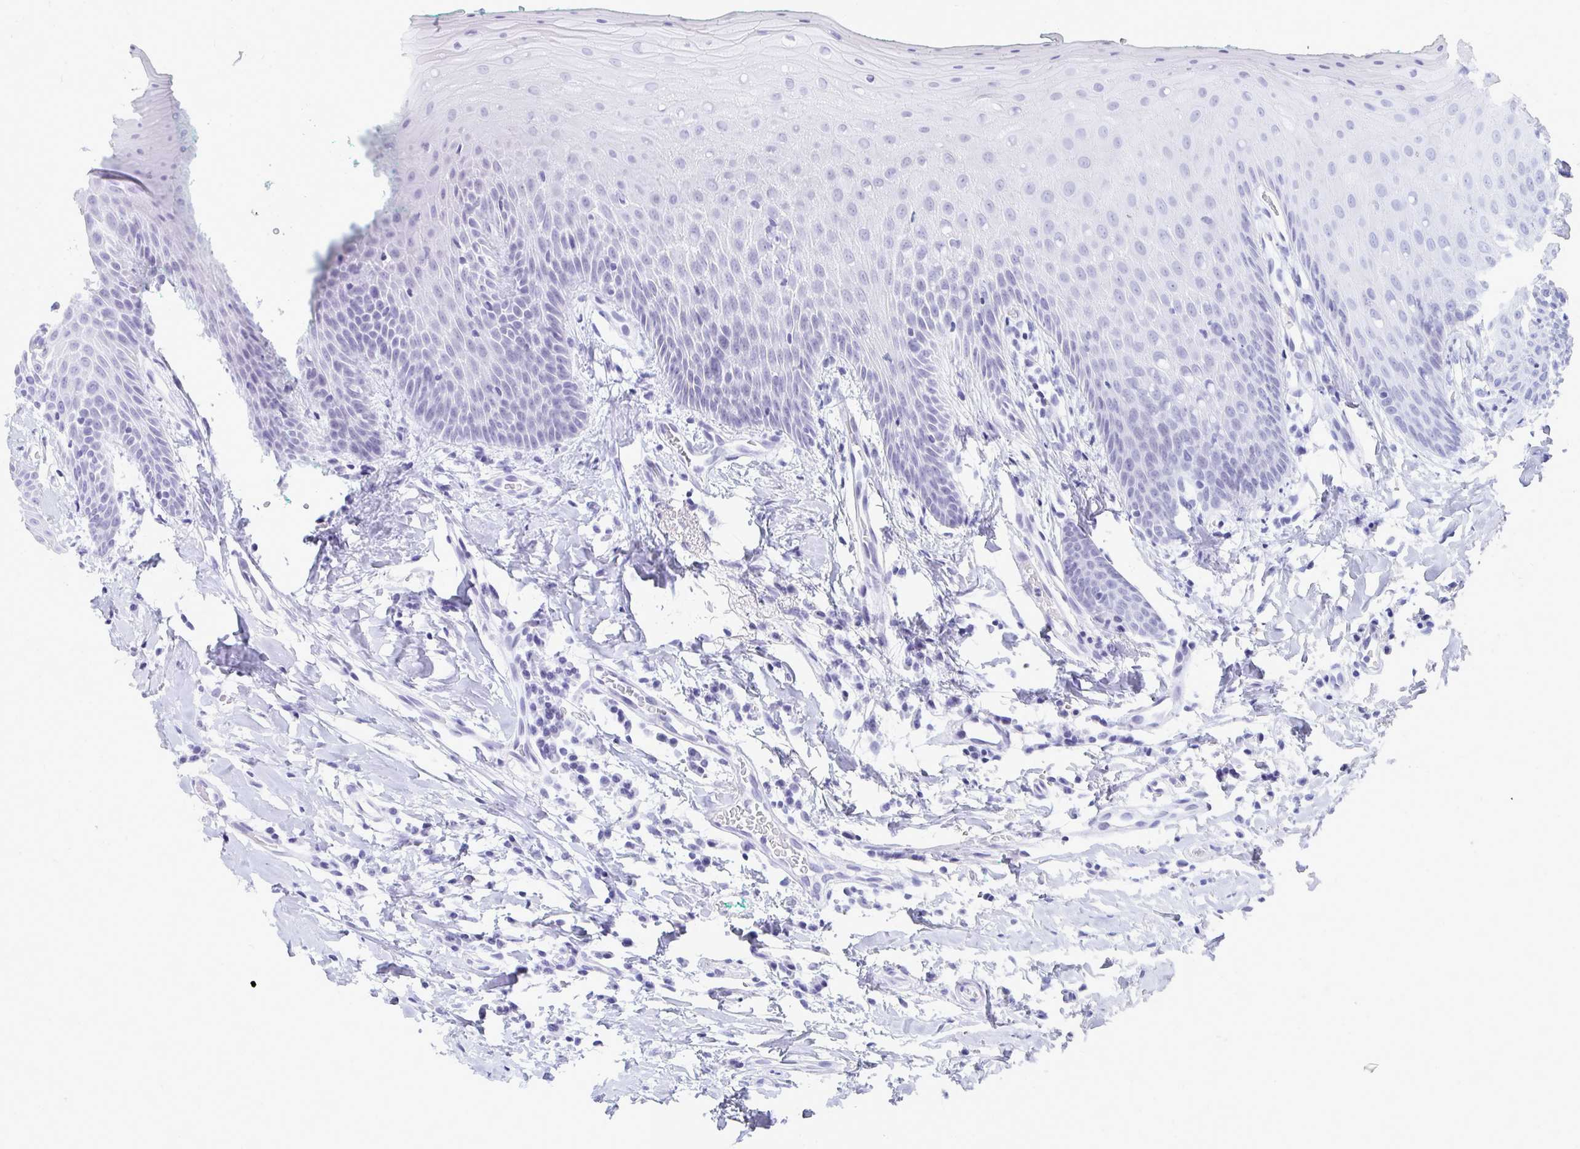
{"staining": {"intensity": "negative", "quantity": "none", "location": "none"}, "tissue": "oral mucosa", "cell_type": "Squamous epithelial cells", "image_type": "normal", "snomed": [{"axis": "morphology", "description": "Normal tissue, NOS"}, {"axis": "topography", "description": "Oral tissue"}, {"axis": "topography", "description": "Tounge, NOS"}], "caption": "Unremarkable oral mucosa was stained to show a protein in brown. There is no significant expression in squamous epithelial cells. (DAB (3,3'-diaminobenzidine) IHC with hematoxylin counter stain).", "gene": "GKN2", "patient": {"sex": "female", "age": 62}}